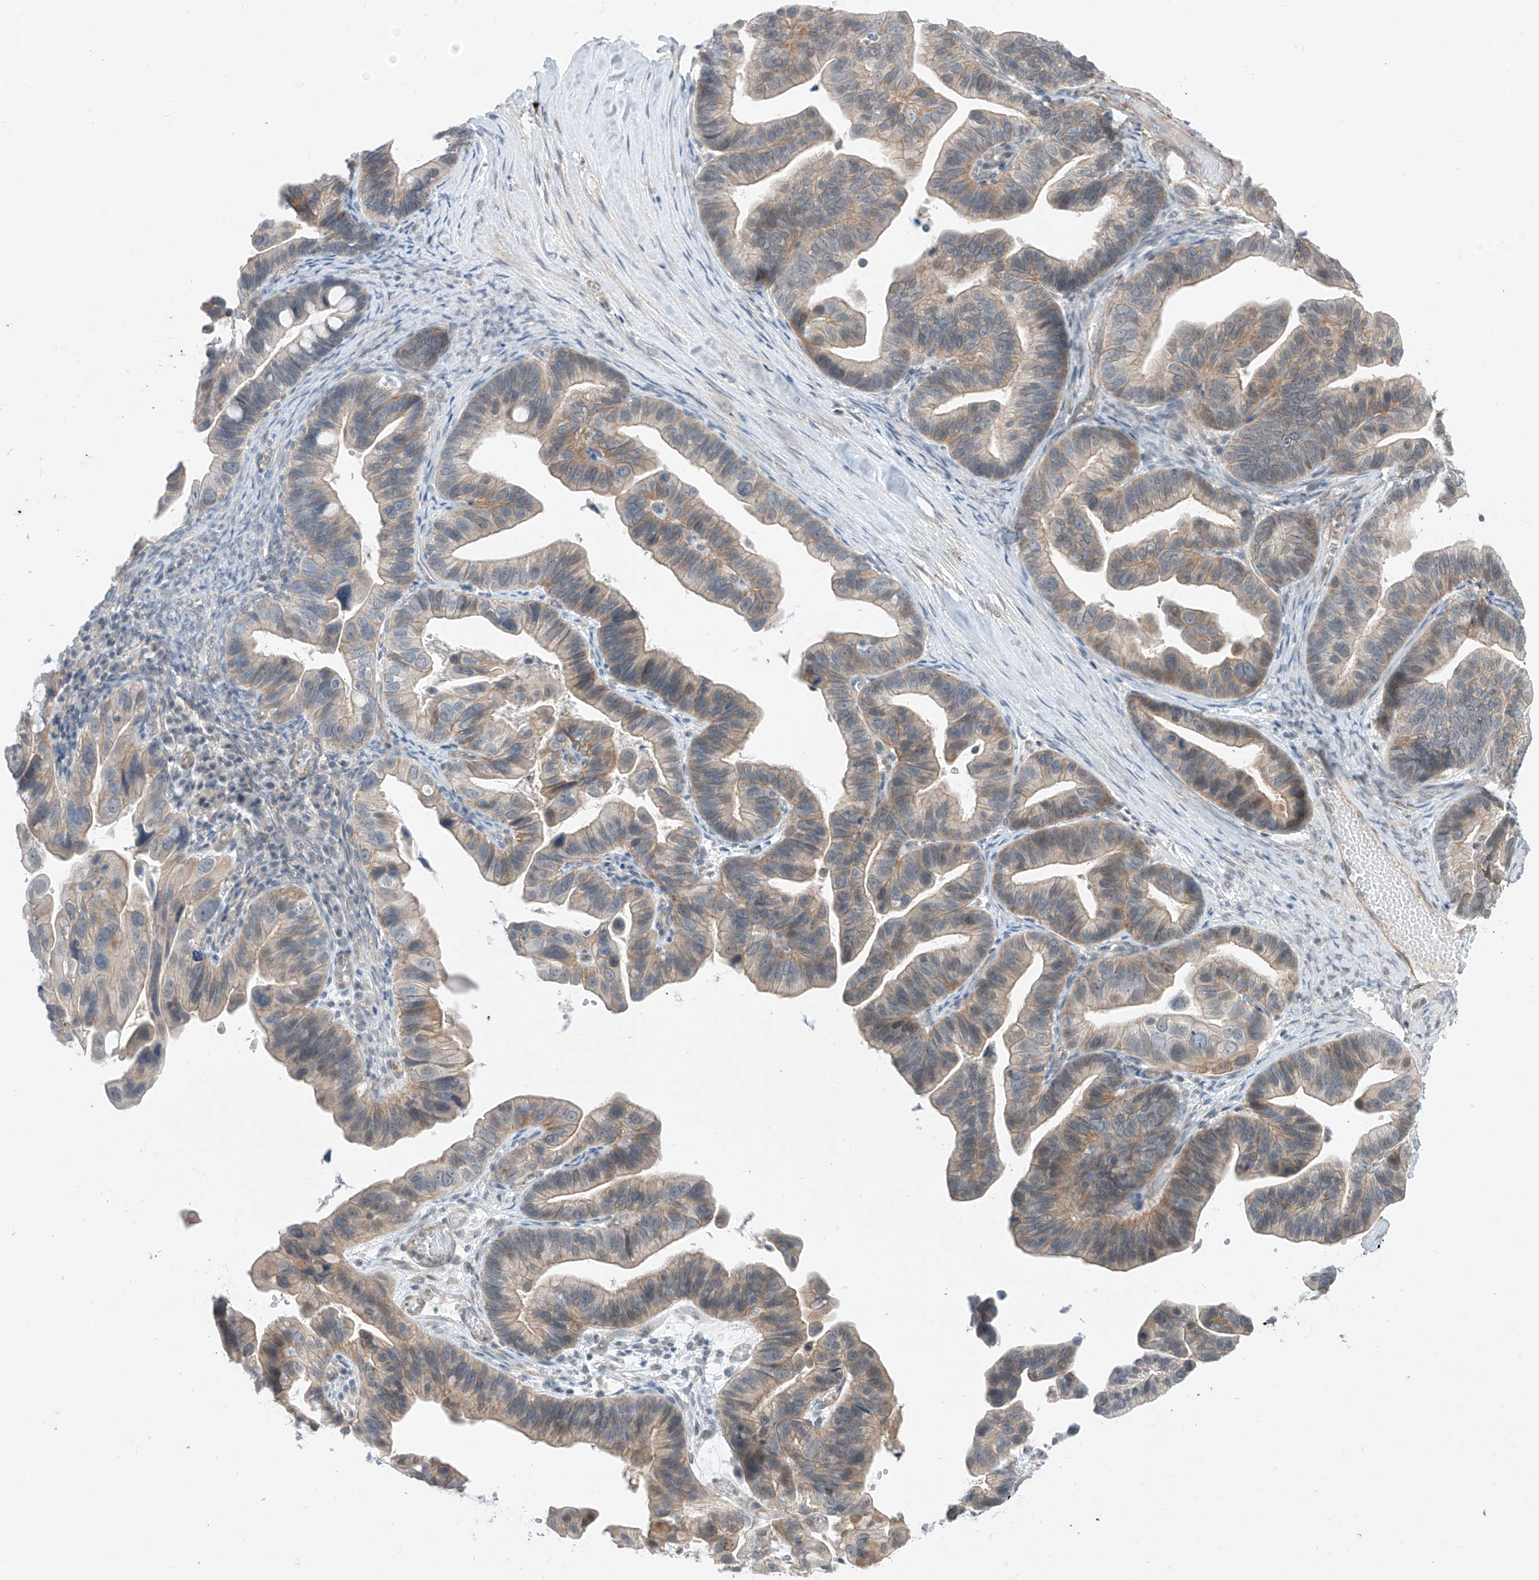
{"staining": {"intensity": "weak", "quantity": "25%-75%", "location": "cytoplasmic/membranous"}, "tissue": "ovarian cancer", "cell_type": "Tumor cells", "image_type": "cancer", "snomed": [{"axis": "morphology", "description": "Cystadenocarcinoma, serous, NOS"}, {"axis": "topography", "description": "Ovary"}], "caption": "This histopathology image displays IHC staining of human ovarian cancer, with low weak cytoplasmic/membranous expression in approximately 25%-75% of tumor cells.", "gene": "ABLIM2", "patient": {"sex": "female", "age": 56}}